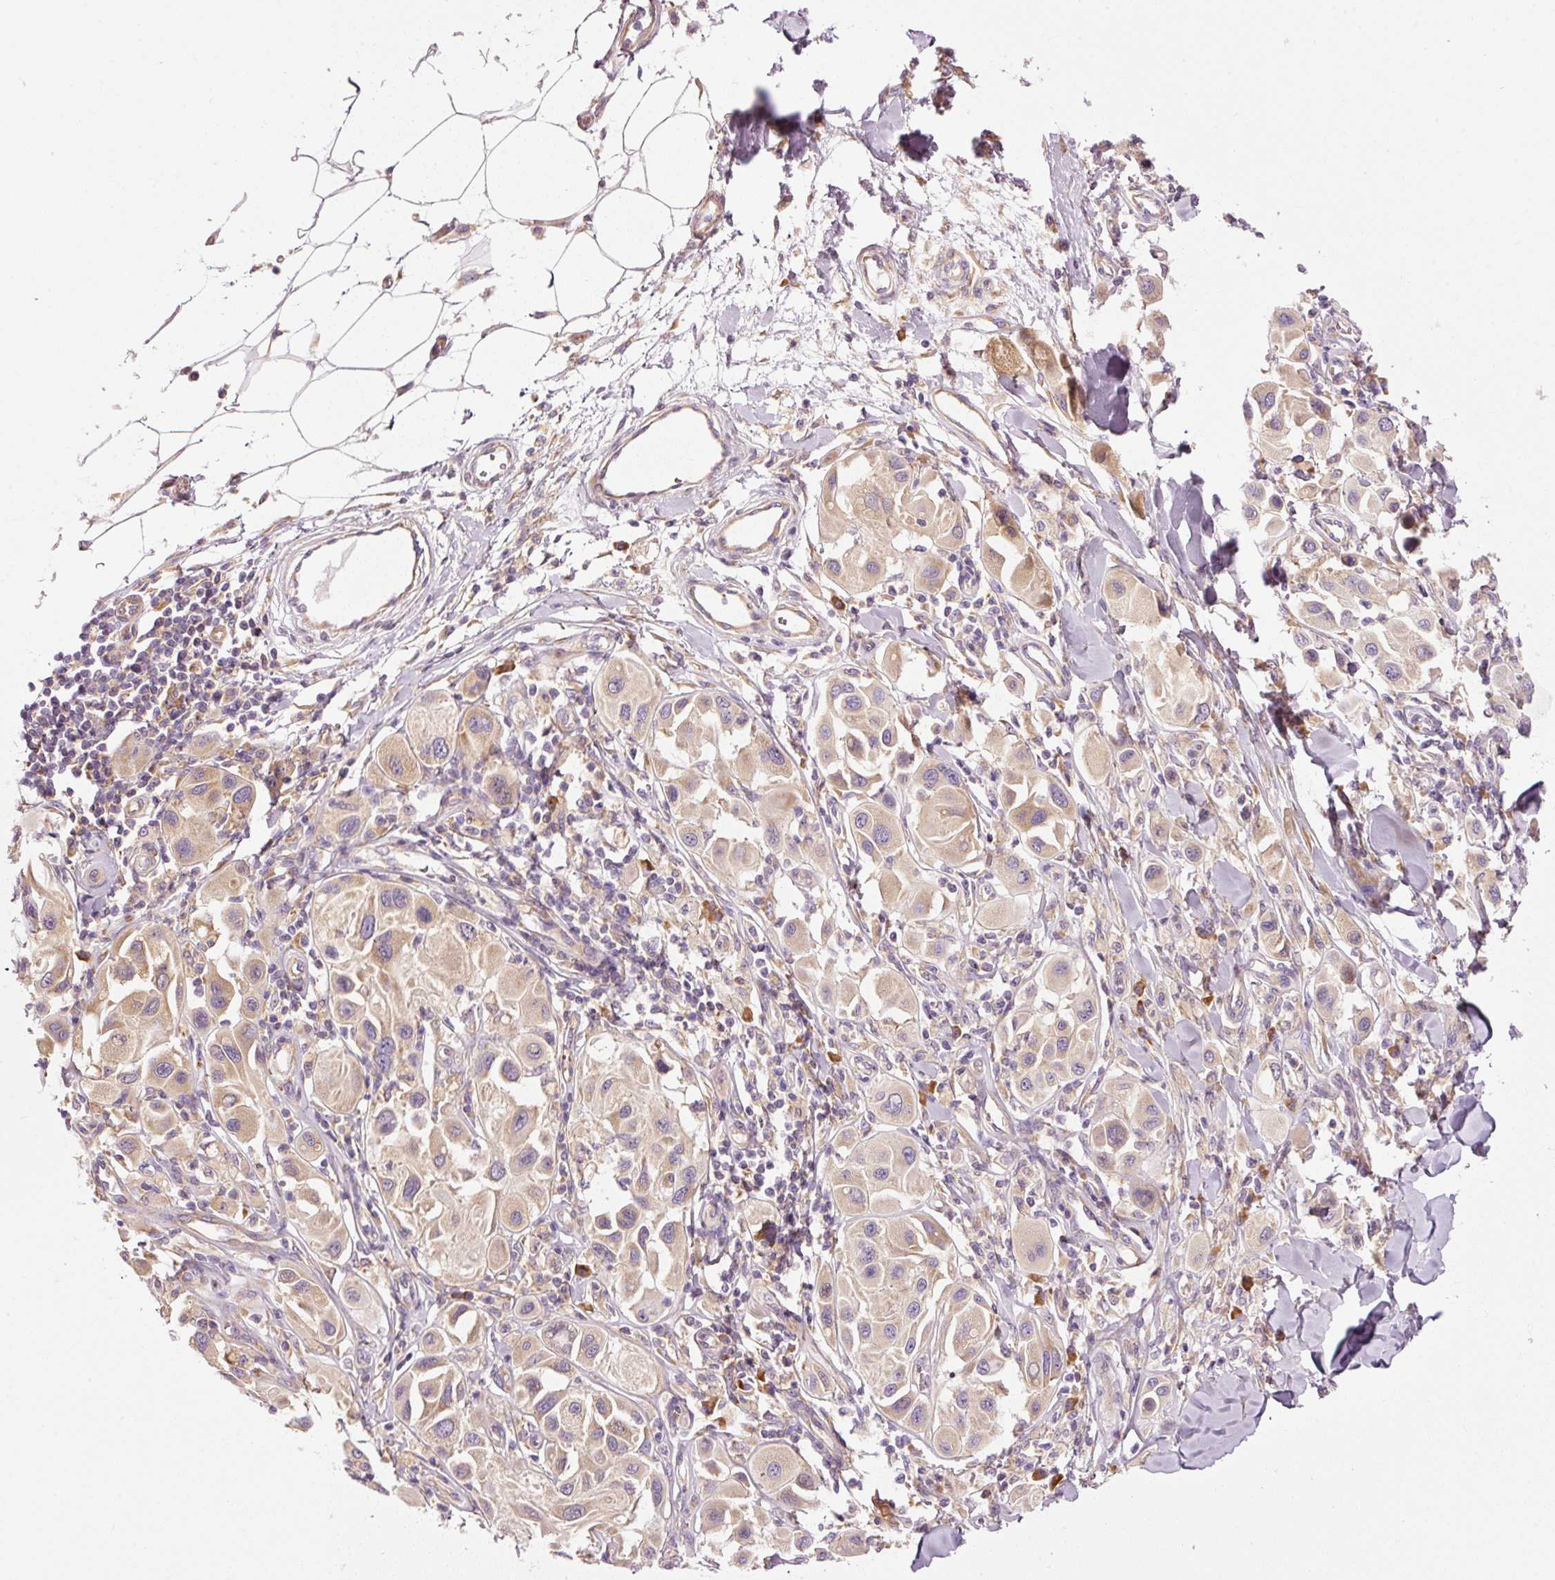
{"staining": {"intensity": "weak", "quantity": ">75%", "location": "cytoplasmic/membranous"}, "tissue": "melanoma", "cell_type": "Tumor cells", "image_type": "cancer", "snomed": [{"axis": "morphology", "description": "Malignant melanoma, Metastatic site"}, {"axis": "topography", "description": "Skin"}], "caption": "The photomicrograph displays a brown stain indicating the presence of a protein in the cytoplasmic/membranous of tumor cells in melanoma. (DAB IHC with brightfield microscopy, high magnification).", "gene": "RPL10A", "patient": {"sex": "male", "age": 41}}